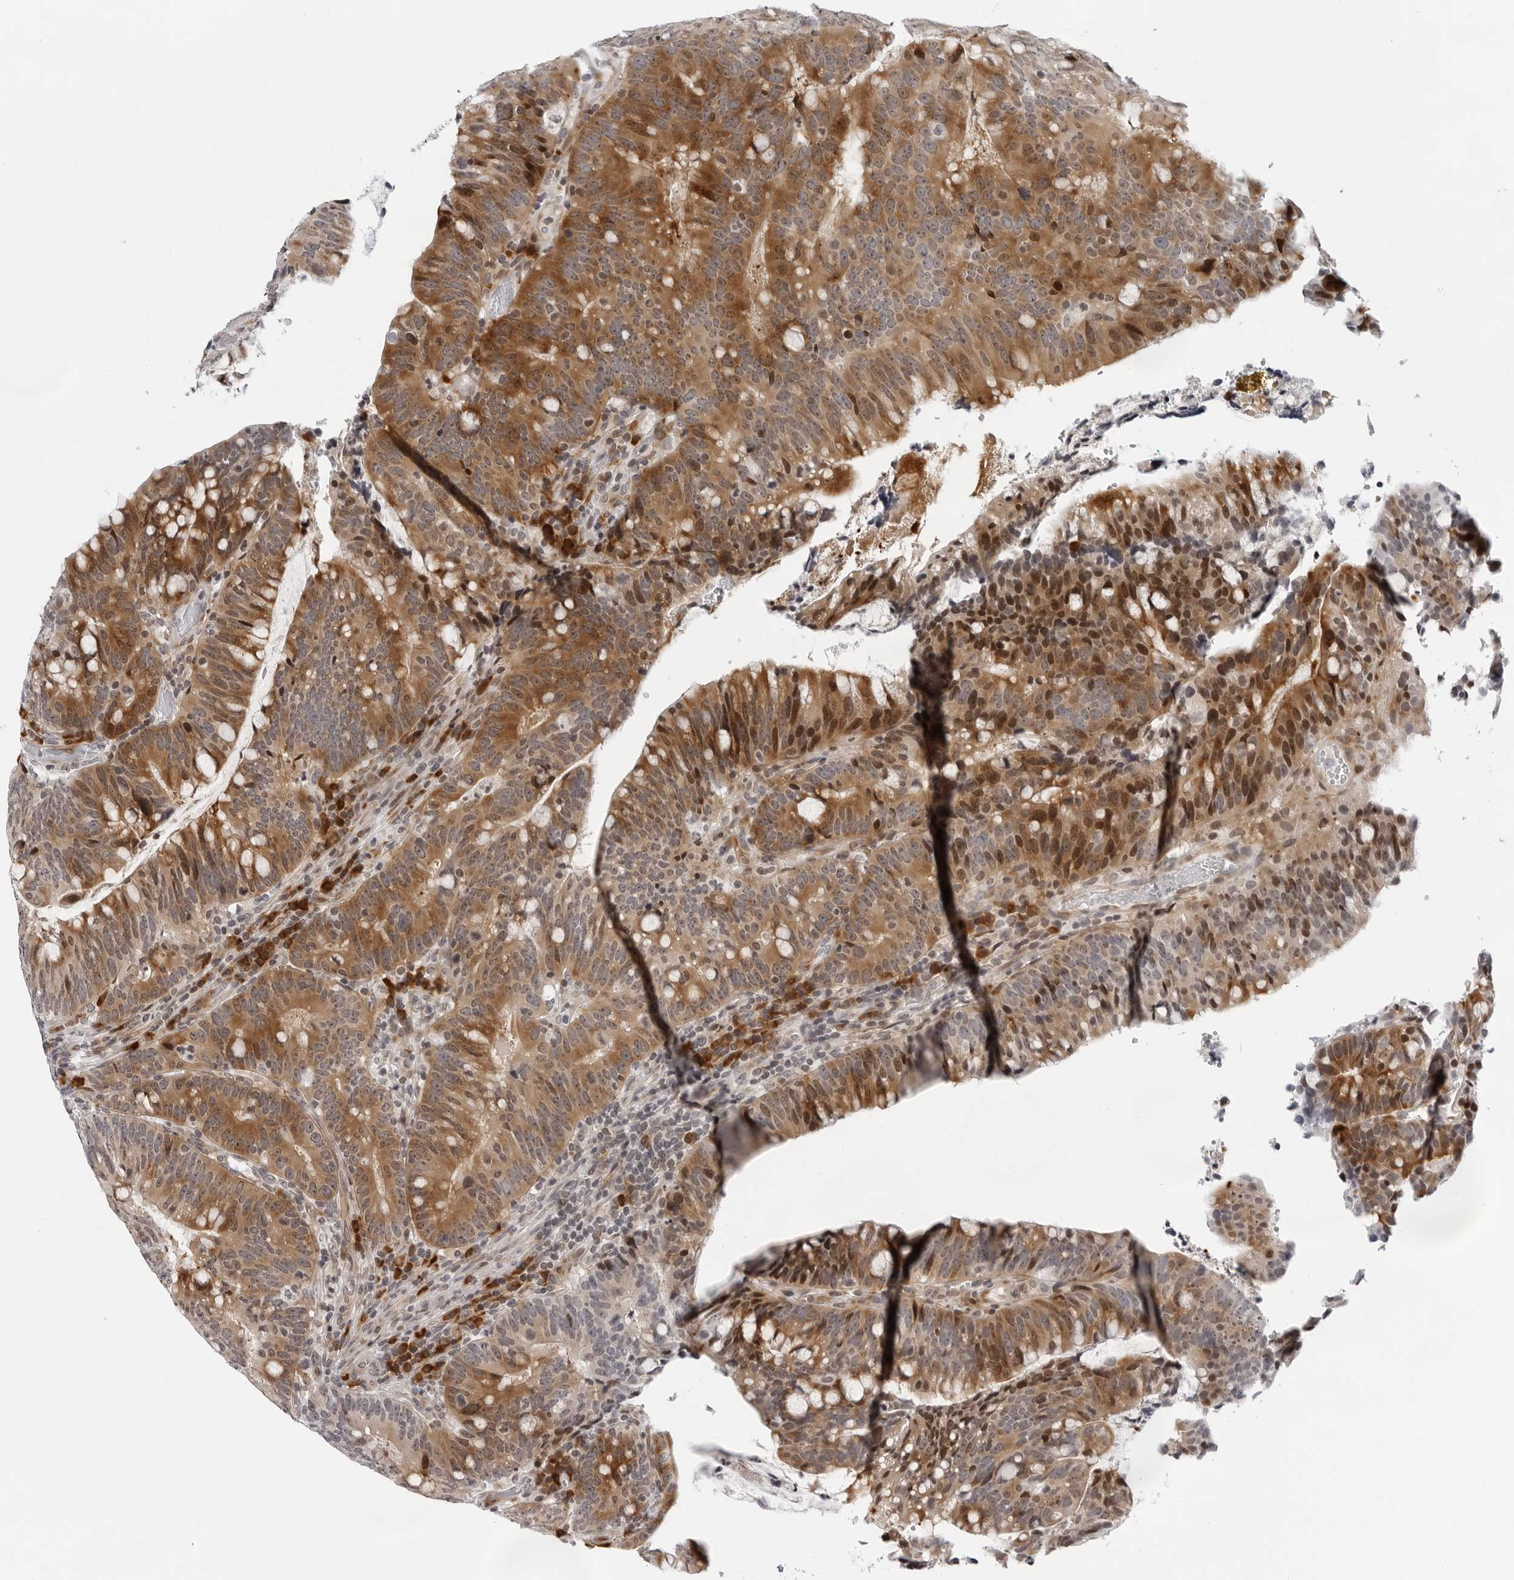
{"staining": {"intensity": "moderate", "quantity": ">75%", "location": "cytoplasmic/membranous,nuclear"}, "tissue": "colorectal cancer", "cell_type": "Tumor cells", "image_type": "cancer", "snomed": [{"axis": "morphology", "description": "Adenocarcinoma, NOS"}, {"axis": "topography", "description": "Colon"}], "caption": "Moderate cytoplasmic/membranous and nuclear expression for a protein is present in about >75% of tumor cells of adenocarcinoma (colorectal) using IHC.", "gene": "PIP4K2C", "patient": {"sex": "female", "age": 66}}